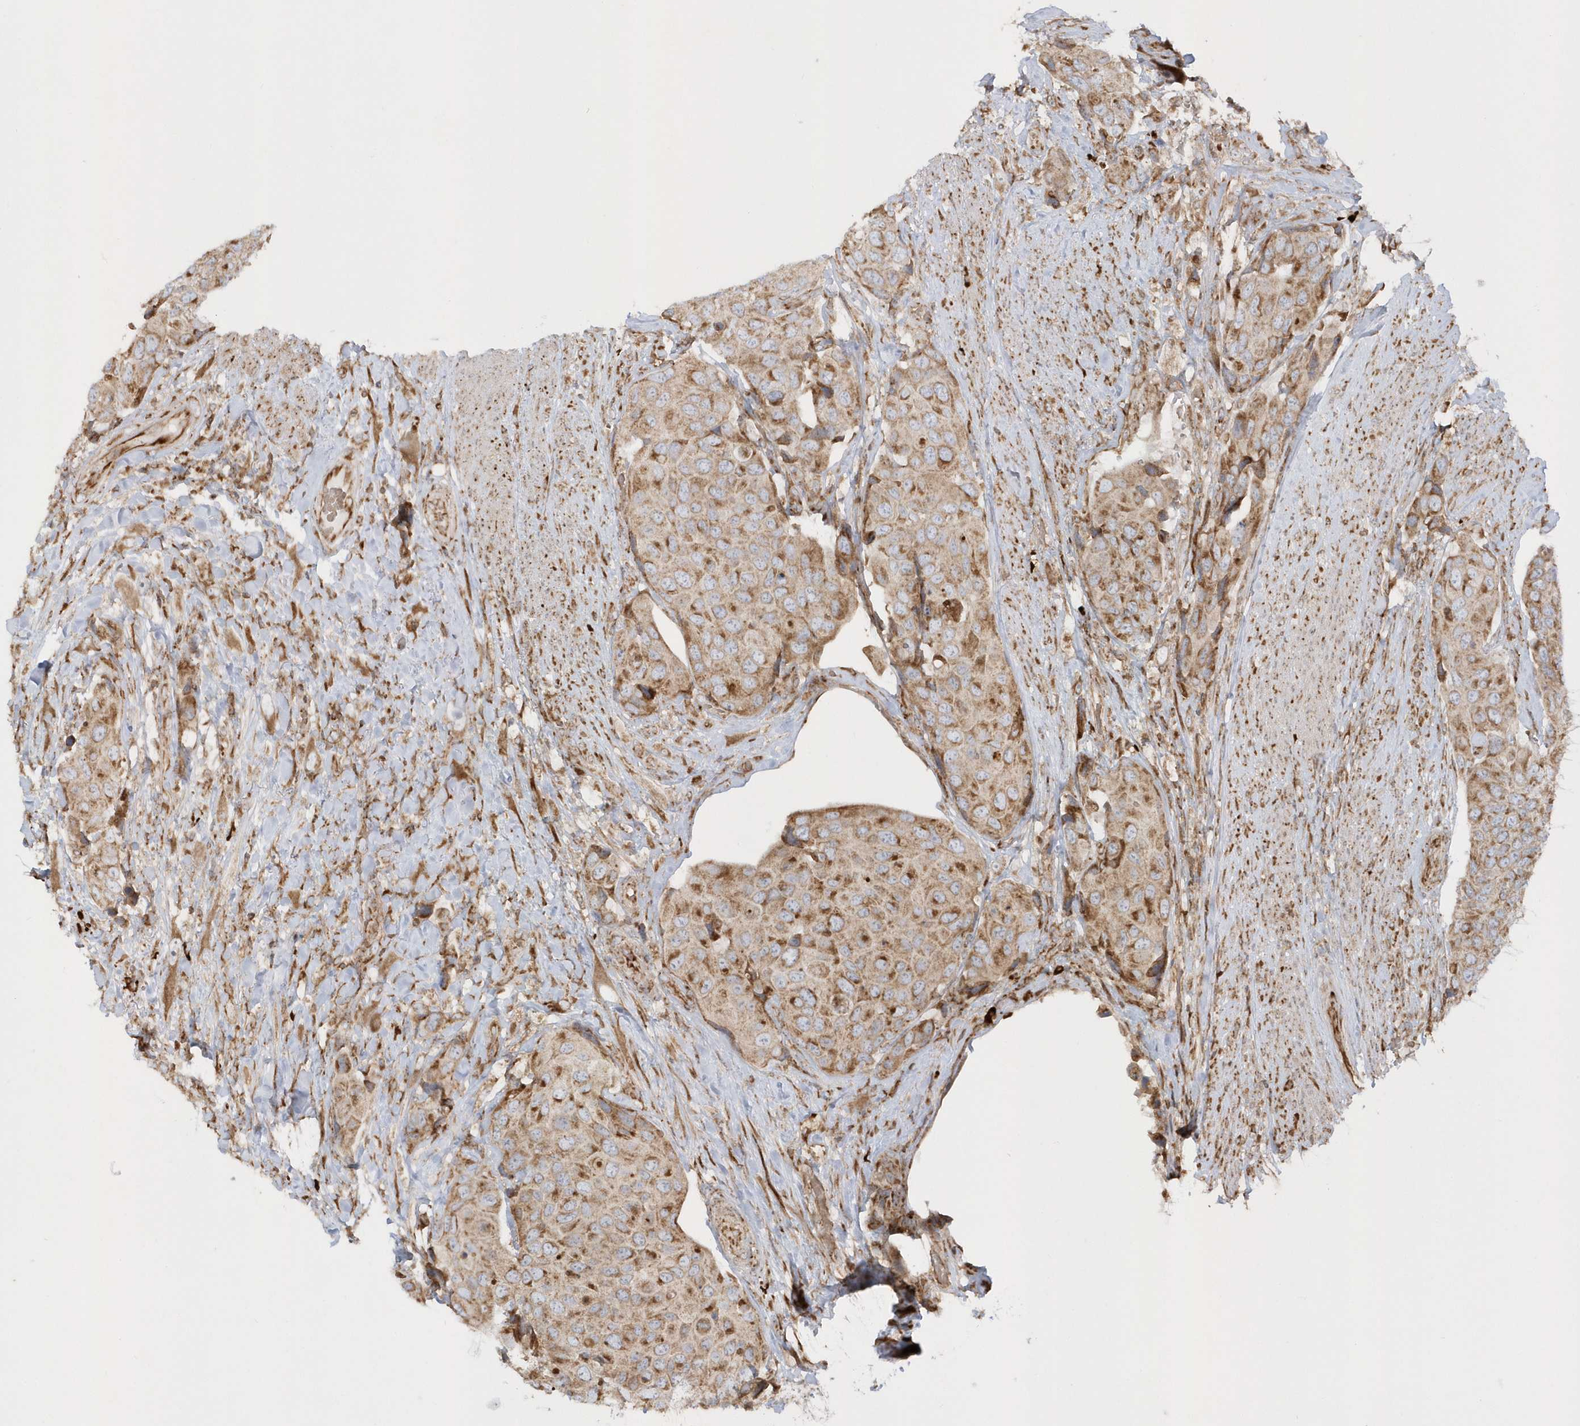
{"staining": {"intensity": "moderate", "quantity": ">75%", "location": "cytoplasmic/membranous"}, "tissue": "urothelial cancer", "cell_type": "Tumor cells", "image_type": "cancer", "snomed": [{"axis": "morphology", "description": "Urothelial carcinoma, High grade"}, {"axis": "topography", "description": "Urinary bladder"}], "caption": "Urothelial carcinoma (high-grade) stained with immunohistochemistry demonstrates moderate cytoplasmic/membranous expression in approximately >75% of tumor cells.", "gene": "SH3BP2", "patient": {"sex": "male", "age": 74}}